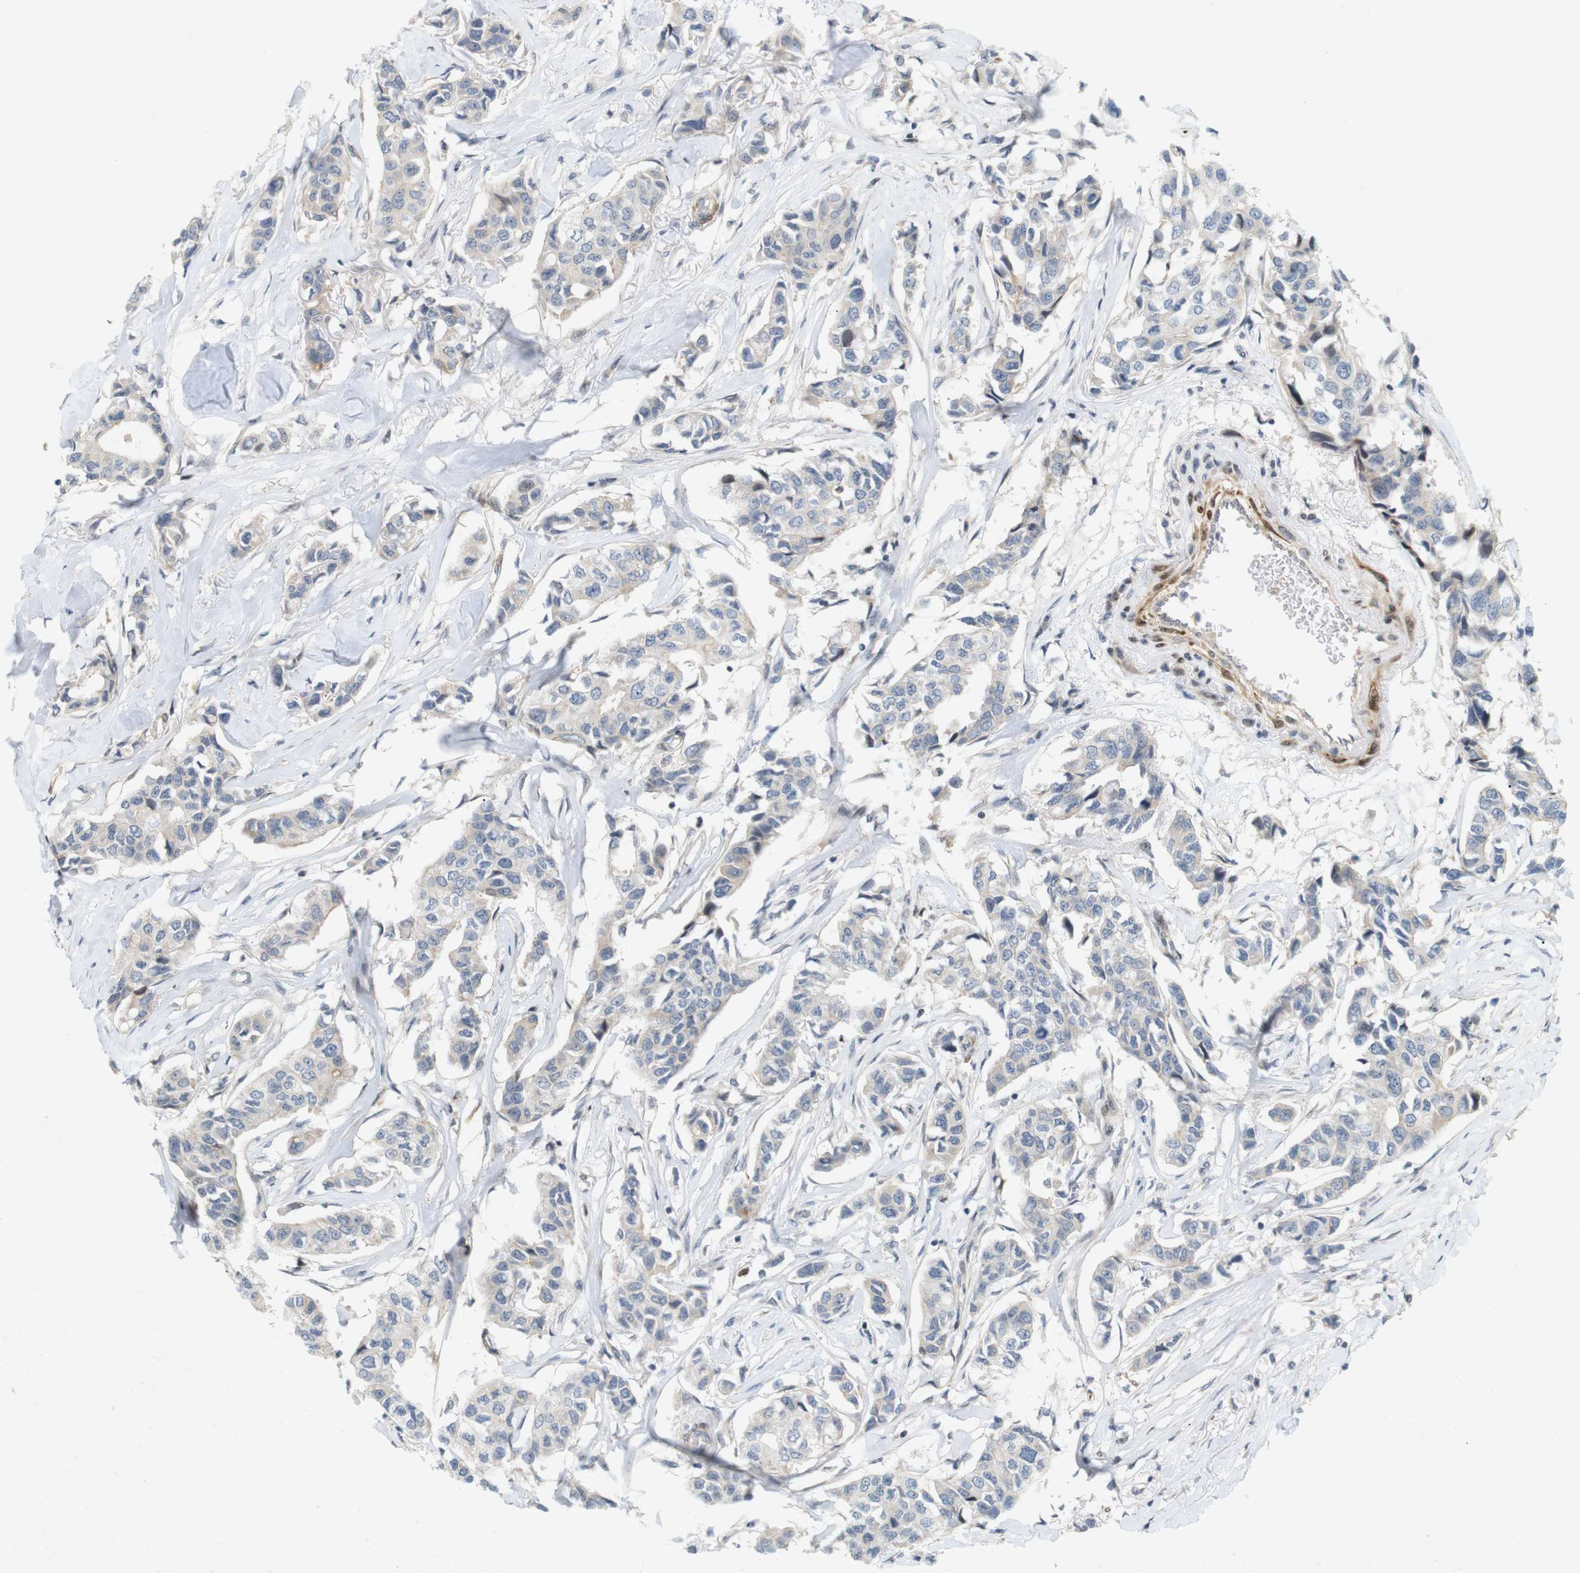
{"staining": {"intensity": "negative", "quantity": "none", "location": "none"}, "tissue": "breast cancer", "cell_type": "Tumor cells", "image_type": "cancer", "snomed": [{"axis": "morphology", "description": "Duct carcinoma"}, {"axis": "topography", "description": "Breast"}], "caption": "A histopathology image of human breast cancer (intraductal carcinoma) is negative for staining in tumor cells. Brightfield microscopy of immunohistochemistry (IHC) stained with DAB (brown) and hematoxylin (blue), captured at high magnification.", "gene": "PPP1R14A", "patient": {"sex": "female", "age": 80}}